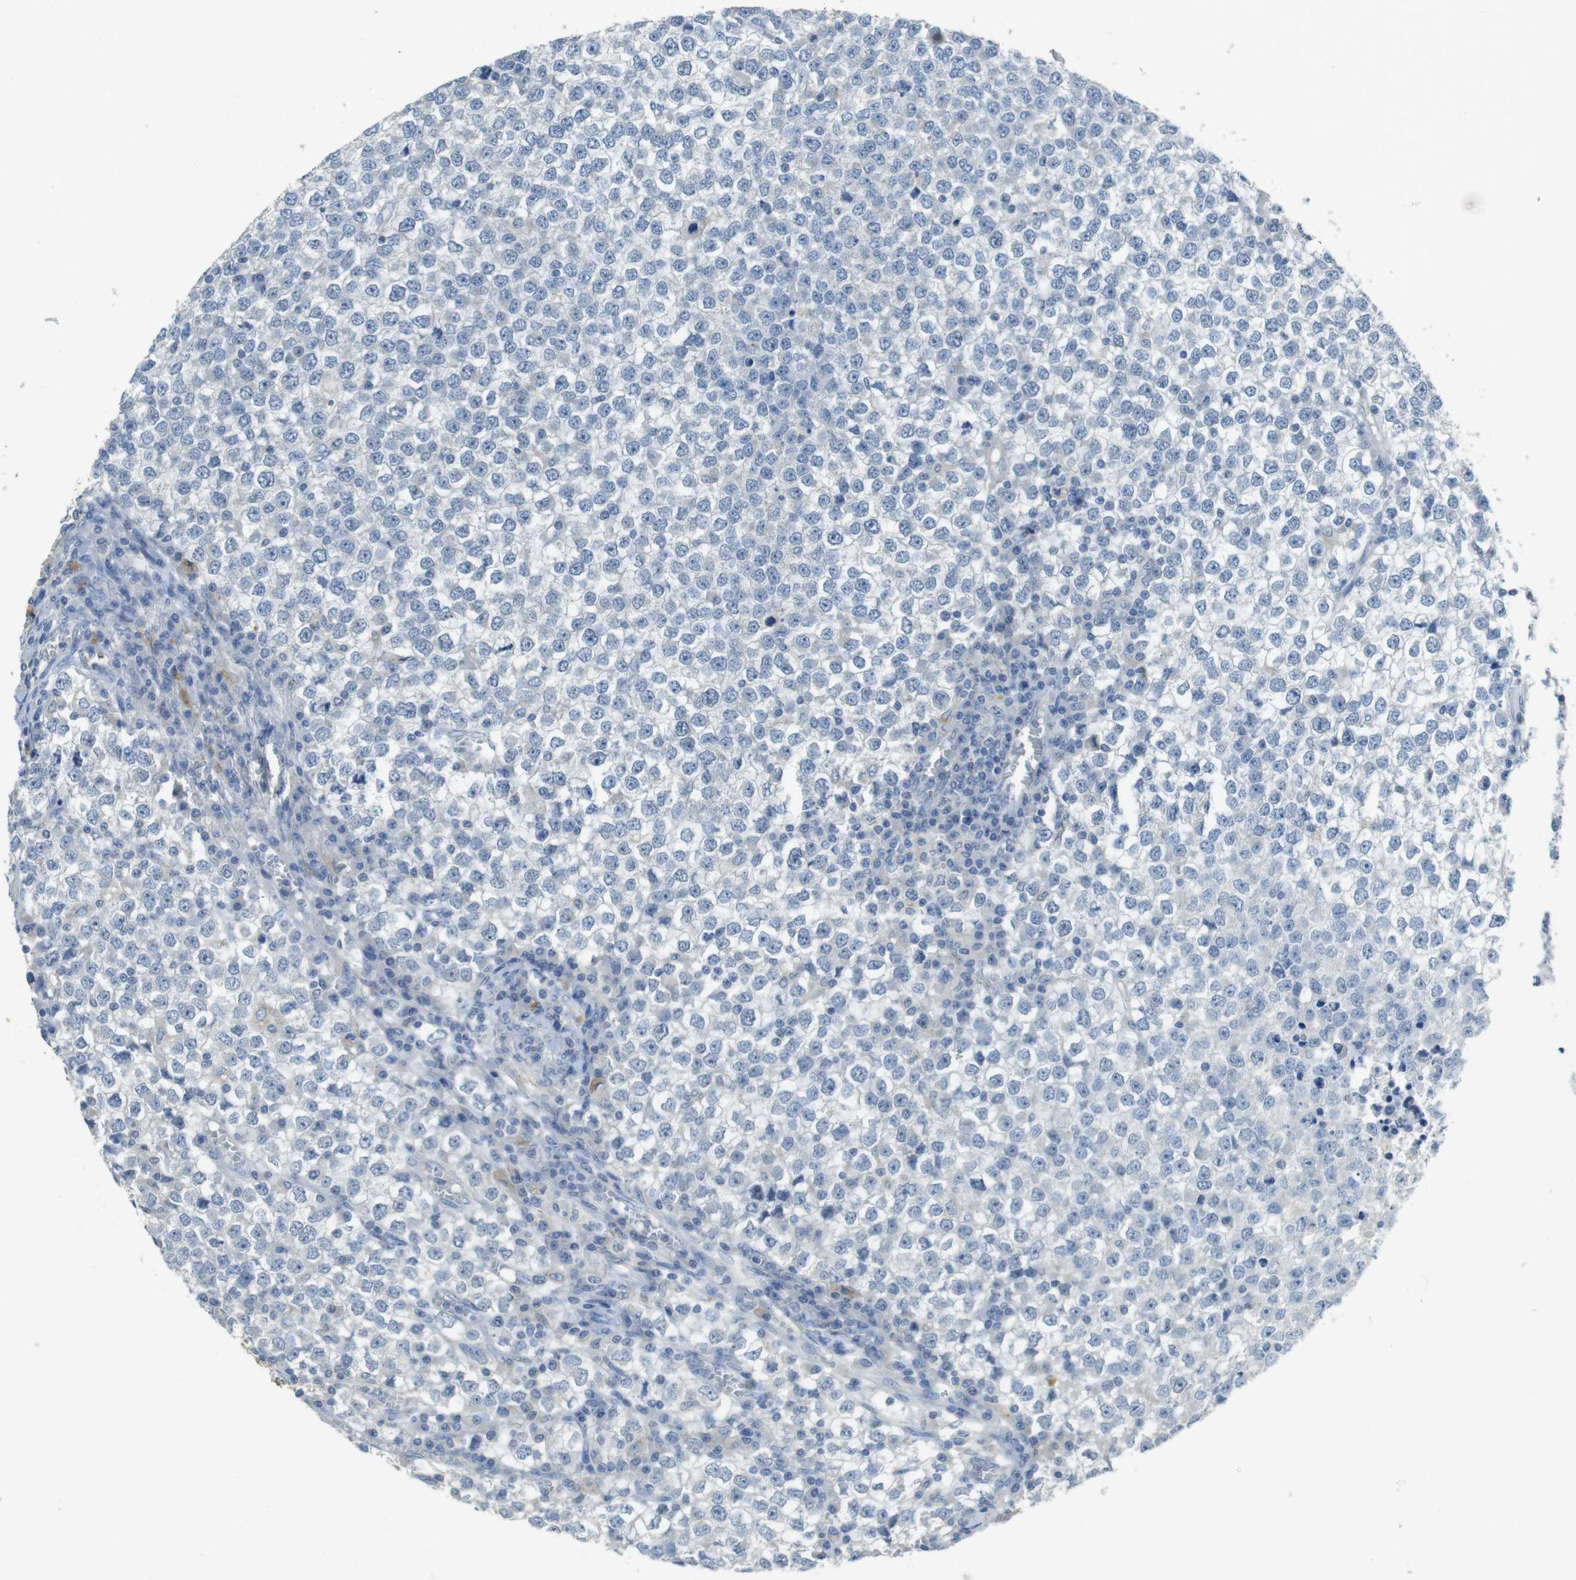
{"staining": {"intensity": "negative", "quantity": "none", "location": "none"}, "tissue": "testis cancer", "cell_type": "Tumor cells", "image_type": "cancer", "snomed": [{"axis": "morphology", "description": "Seminoma, NOS"}, {"axis": "topography", "description": "Testis"}], "caption": "The IHC micrograph has no significant staining in tumor cells of testis seminoma tissue.", "gene": "ENTPD7", "patient": {"sex": "male", "age": 65}}